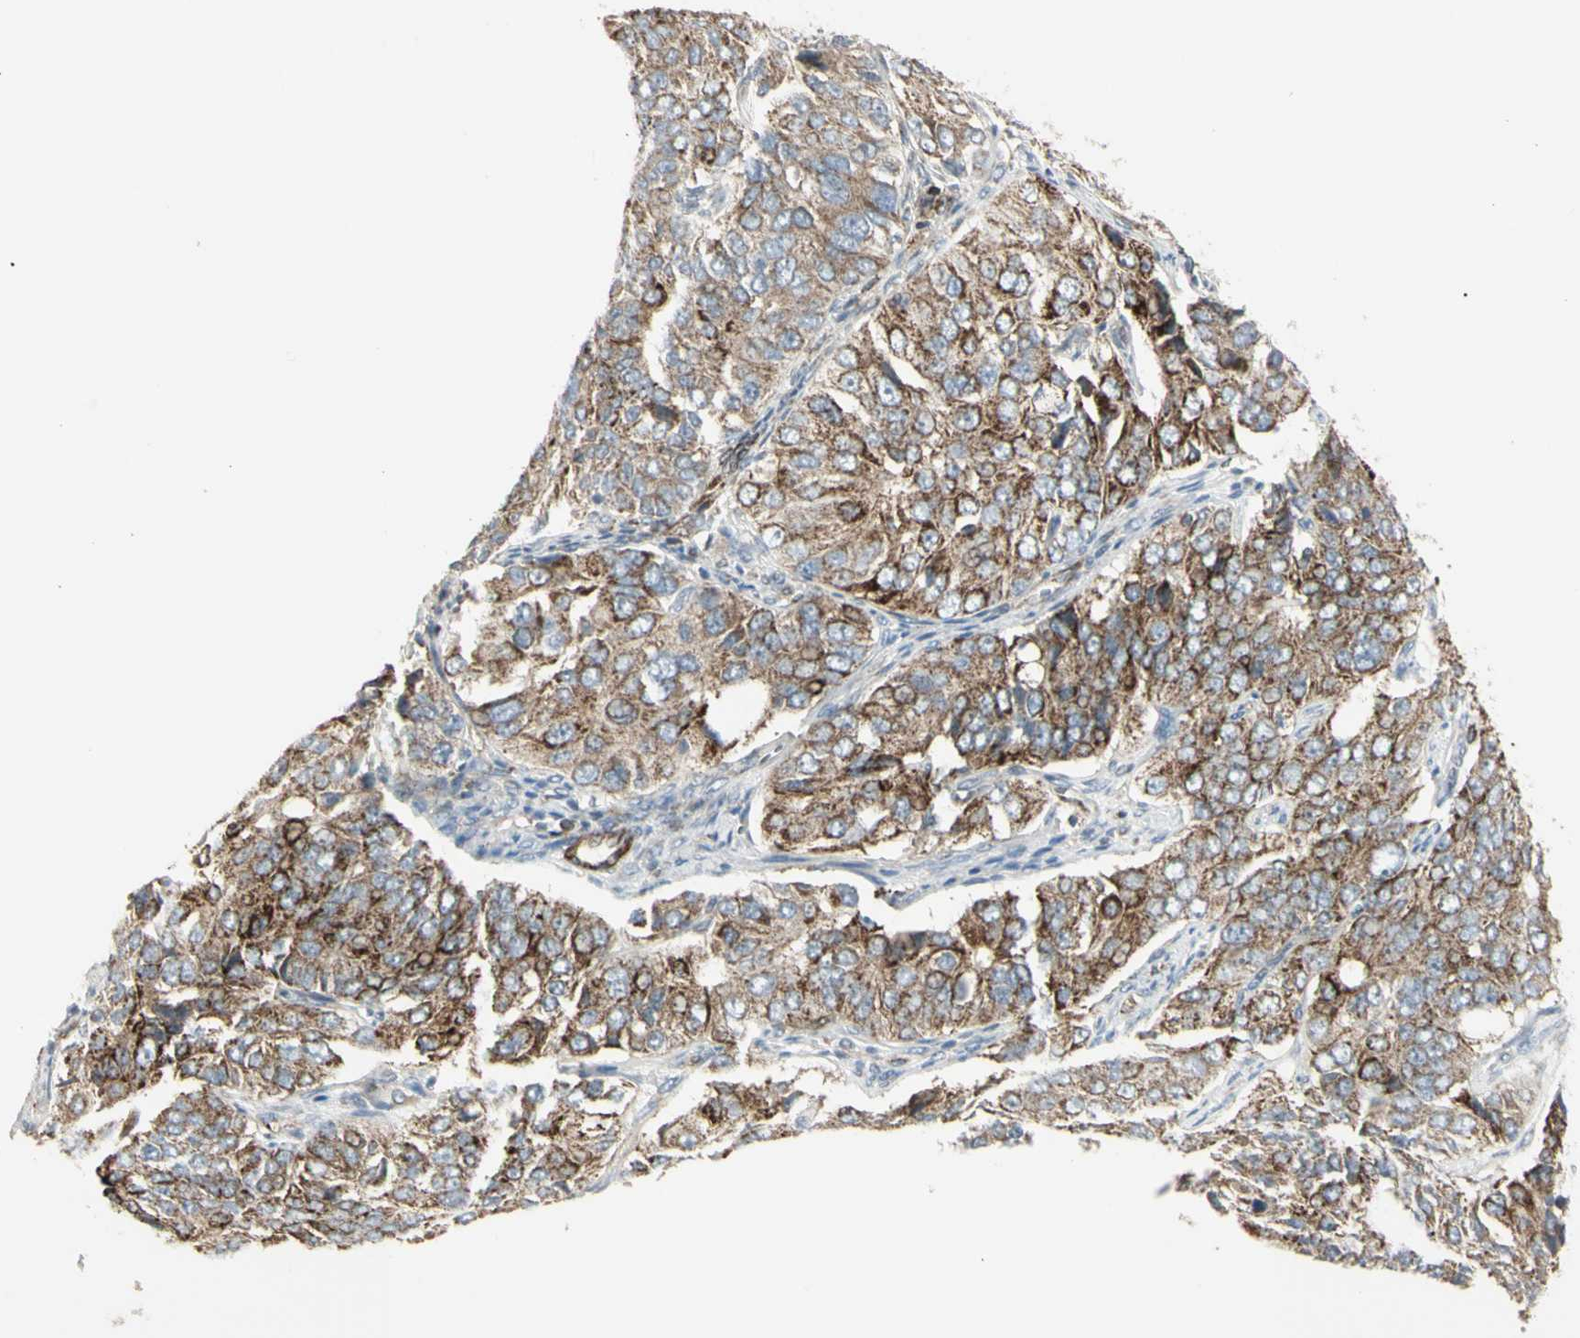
{"staining": {"intensity": "strong", "quantity": ">75%", "location": "cytoplasmic/membranous"}, "tissue": "ovarian cancer", "cell_type": "Tumor cells", "image_type": "cancer", "snomed": [{"axis": "morphology", "description": "Carcinoma, endometroid"}, {"axis": "topography", "description": "Ovary"}], "caption": "Ovarian cancer tissue displays strong cytoplasmic/membranous staining in approximately >75% of tumor cells Nuclei are stained in blue.", "gene": "CYB5R1", "patient": {"sex": "female", "age": 51}}